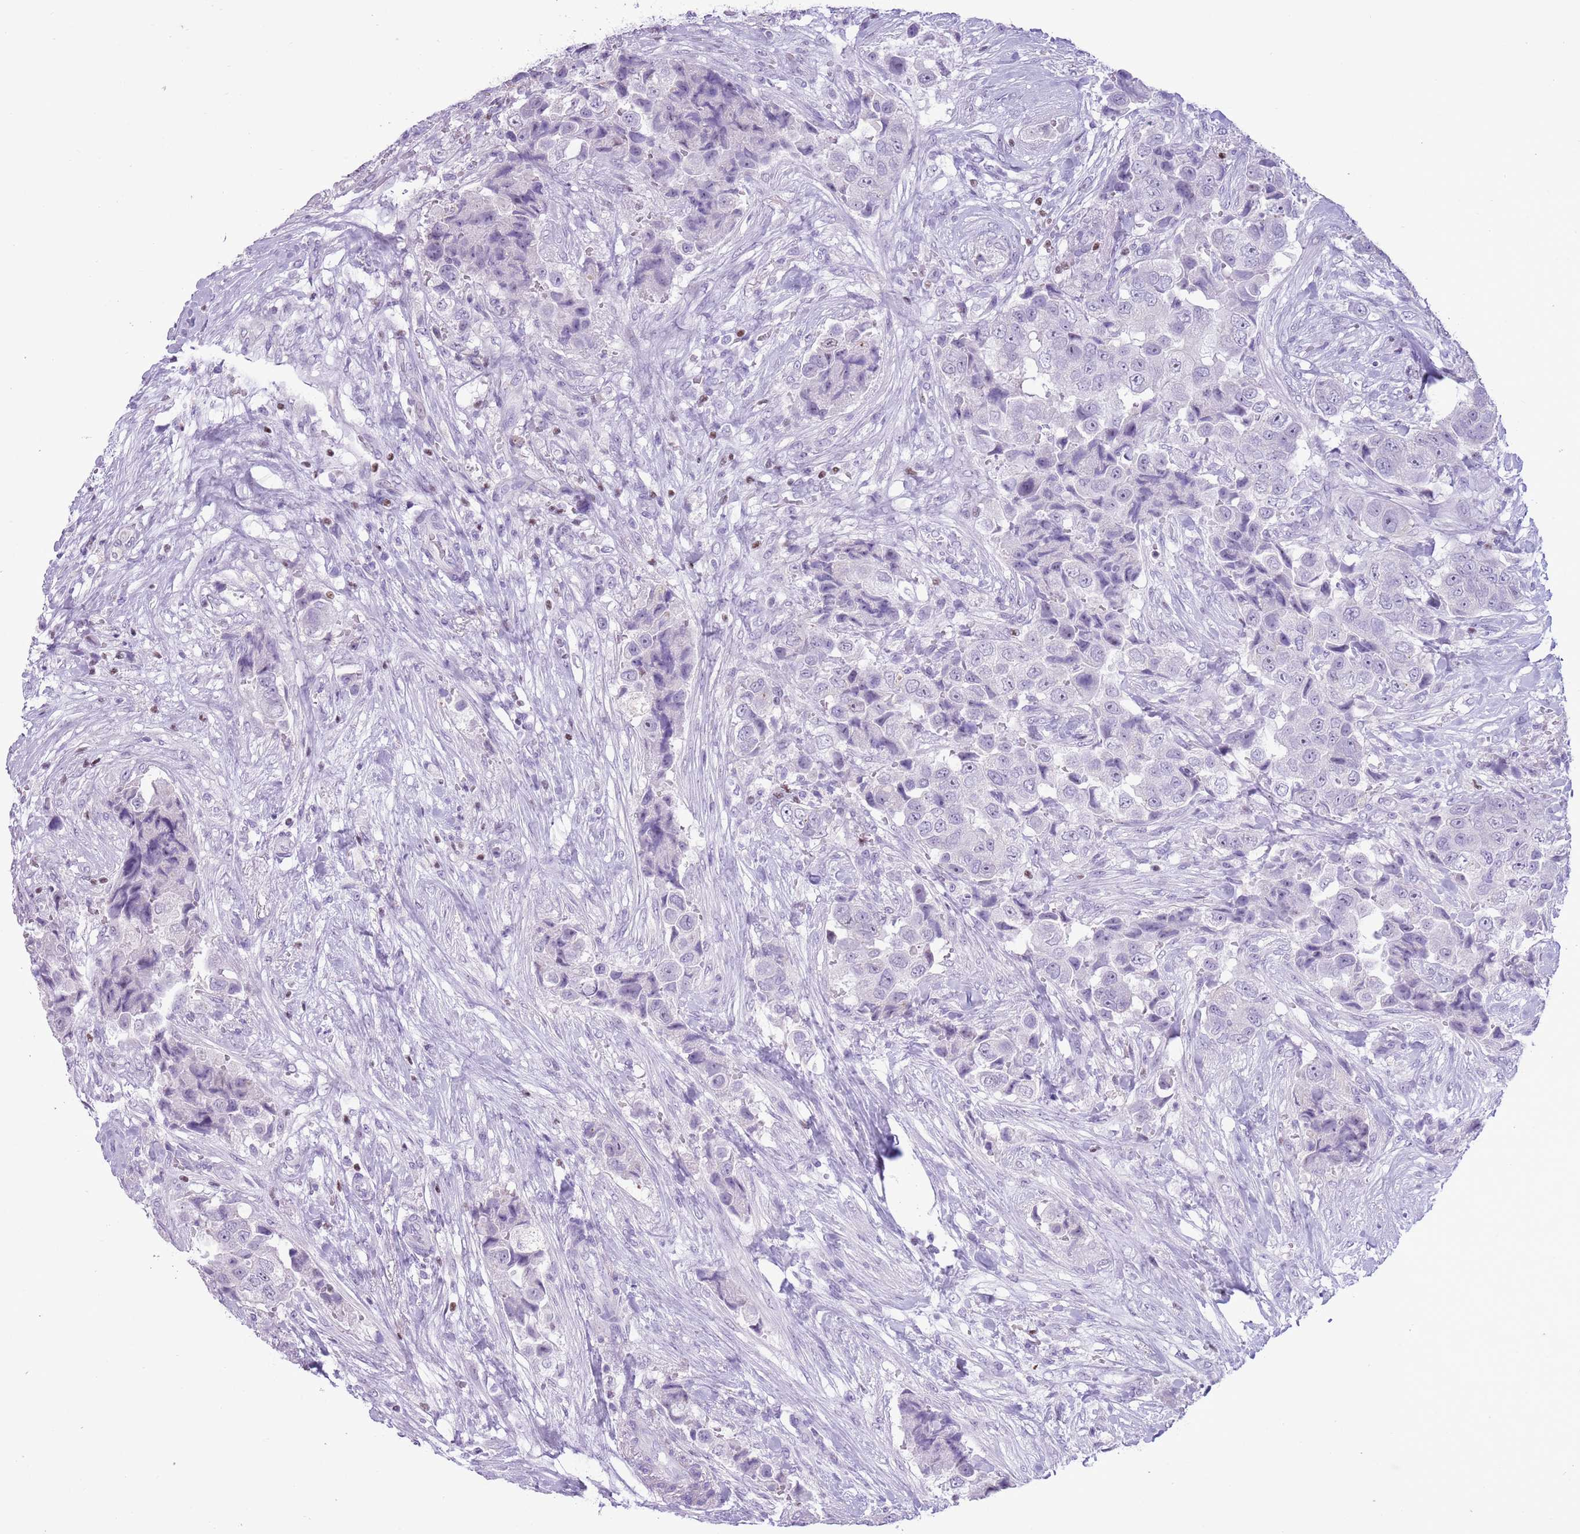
{"staining": {"intensity": "negative", "quantity": "none", "location": "none"}, "tissue": "breast cancer", "cell_type": "Tumor cells", "image_type": "cancer", "snomed": [{"axis": "morphology", "description": "Normal tissue, NOS"}, {"axis": "morphology", "description": "Duct carcinoma"}, {"axis": "topography", "description": "Breast"}], "caption": "A micrograph of breast cancer stained for a protein displays no brown staining in tumor cells.", "gene": "BCL11B", "patient": {"sex": "female", "age": 62}}